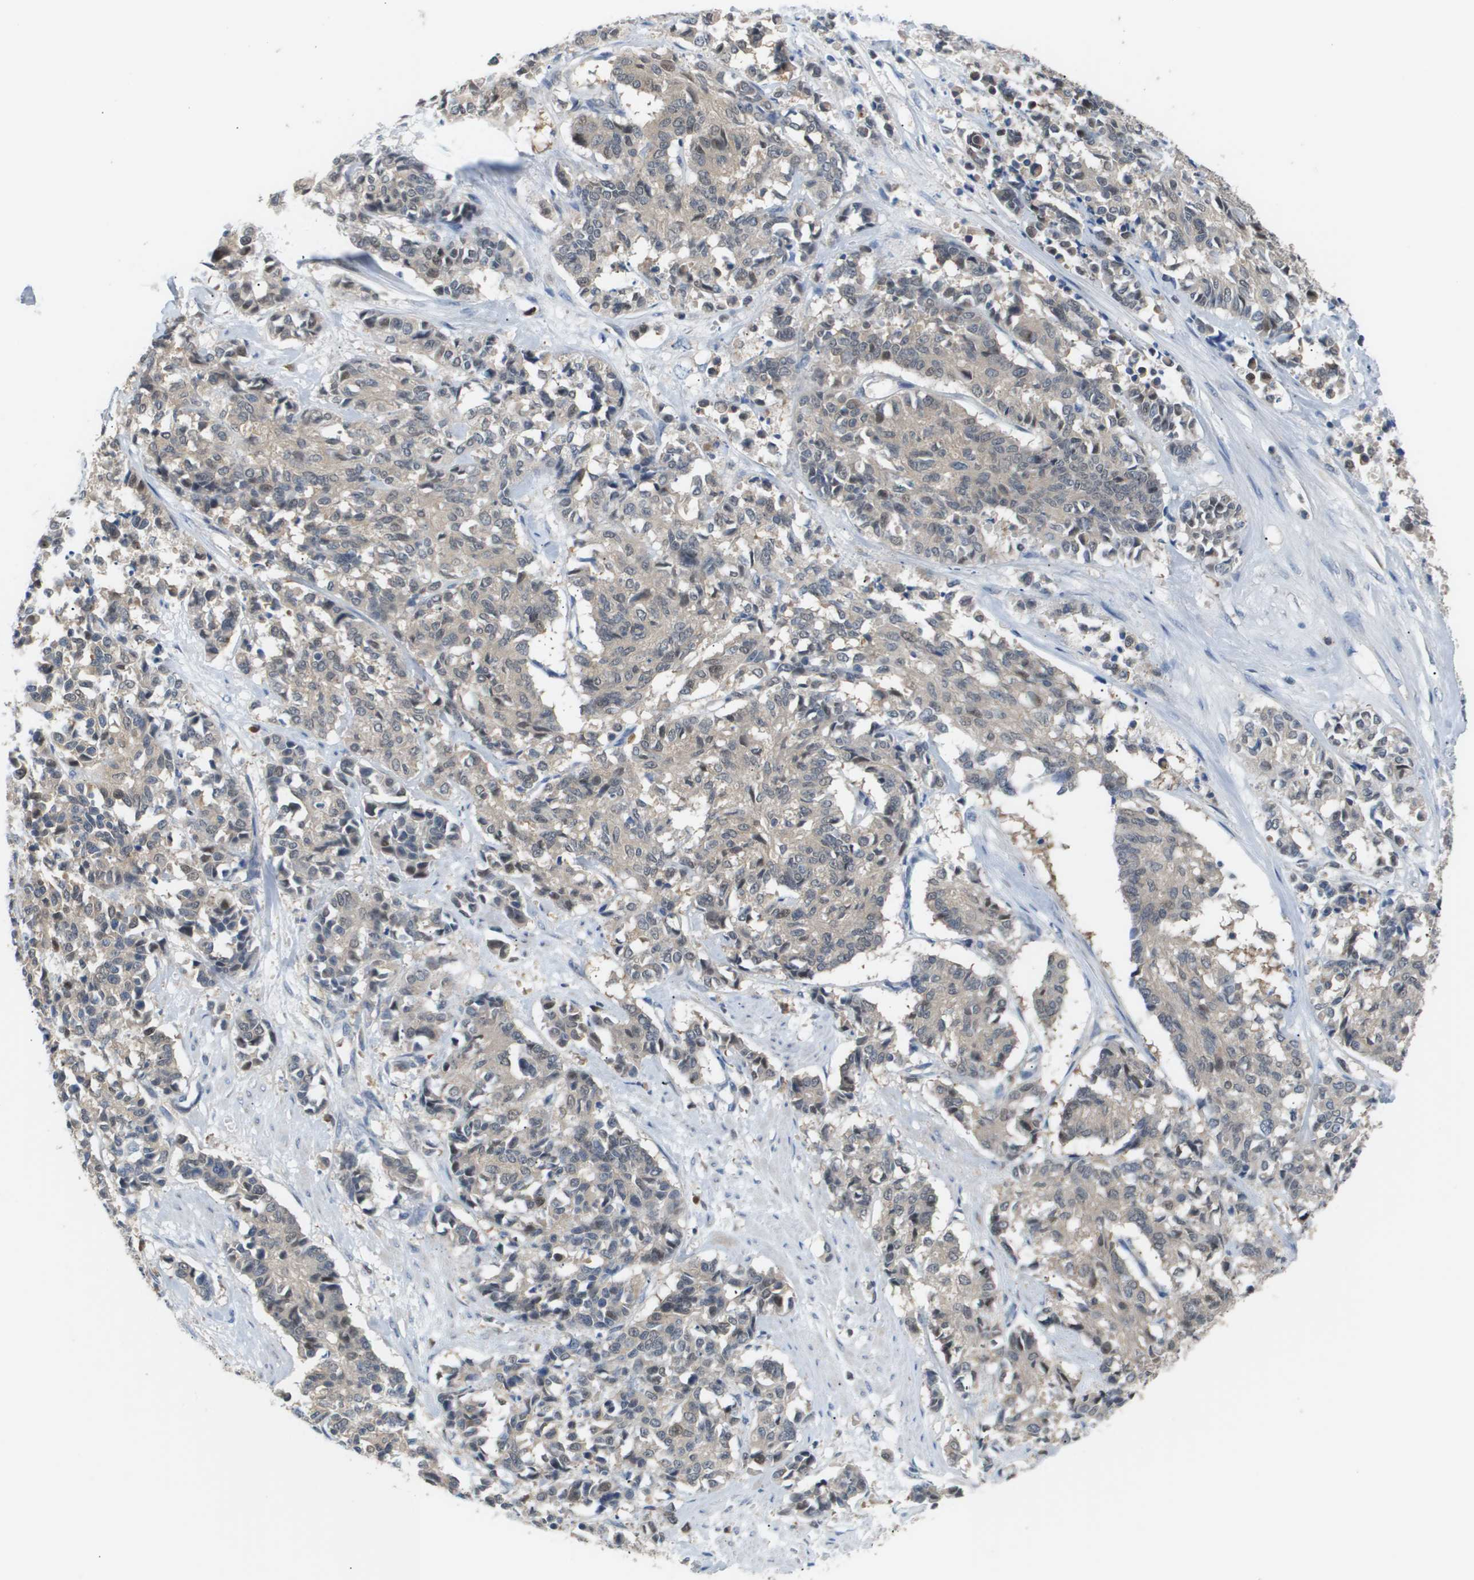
{"staining": {"intensity": "weak", "quantity": "25%-75%", "location": "cytoplasmic/membranous"}, "tissue": "cervical cancer", "cell_type": "Tumor cells", "image_type": "cancer", "snomed": [{"axis": "morphology", "description": "Squamous cell carcinoma, NOS"}, {"axis": "topography", "description": "Cervix"}], "caption": "IHC of cervical cancer shows low levels of weak cytoplasmic/membranous expression in about 25%-75% of tumor cells.", "gene": "AKR1A1", "patient": {"sex": "female", "age": 35}}